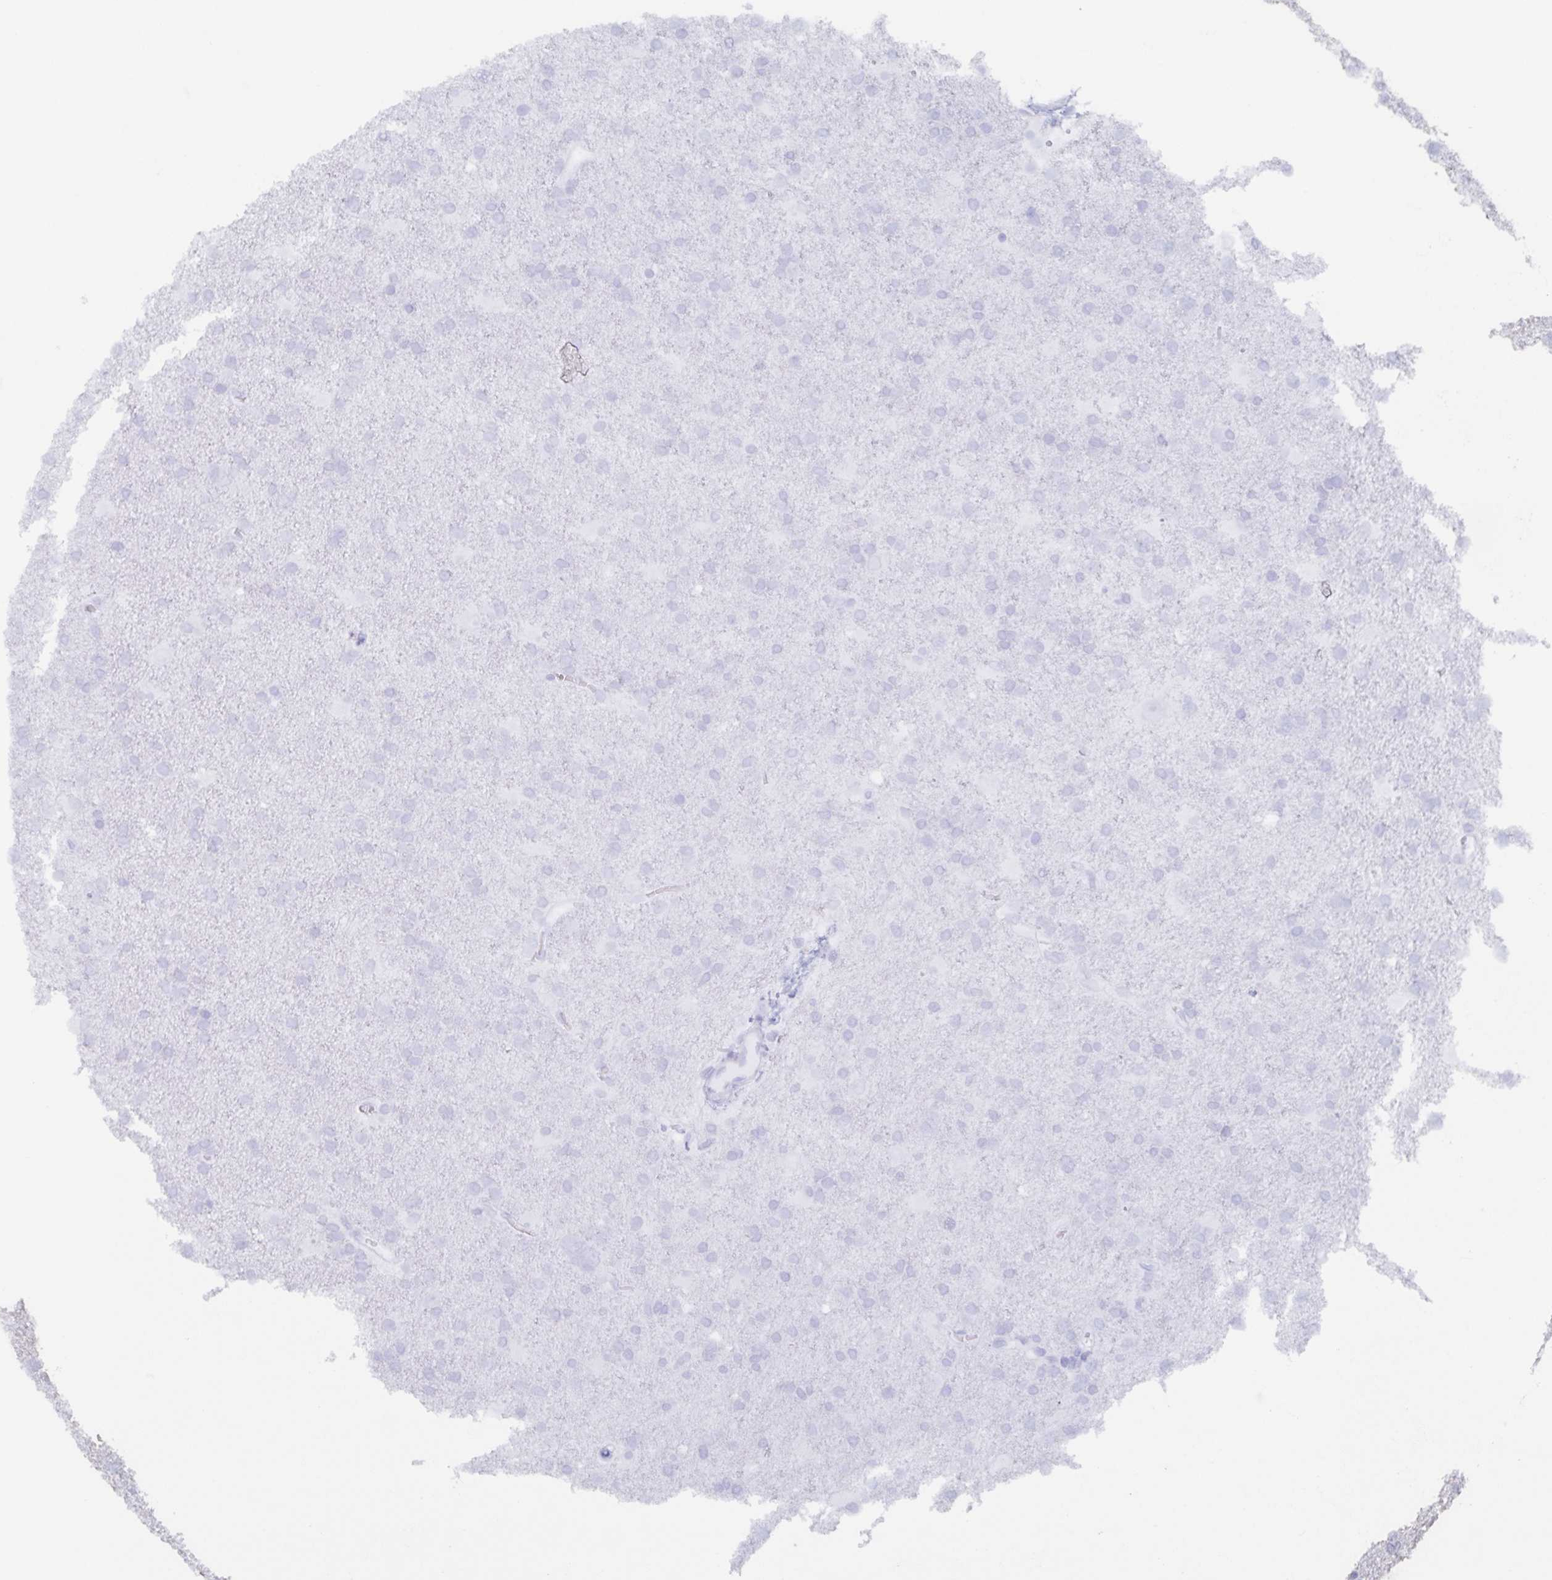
{"staining": {"intensity": "negative", "quantity": "none", "location": "none"}, "tissue": "glioma", "cell_type": "Tumor cells", "image_type": "cancer", "snomed": [{"axis": "morphology", "description": "Glioma, malignant, Low grade"}, {"axis": "topography", "description": "Brain"}], "caption": "Immunohistochemistry photomicrograph of neoplastic tissue: glioma stained with DAB shows no significant protein expression in tumor cells.", "gene": "AGFG2", "patient": {"sex": "male", "age": 66}}